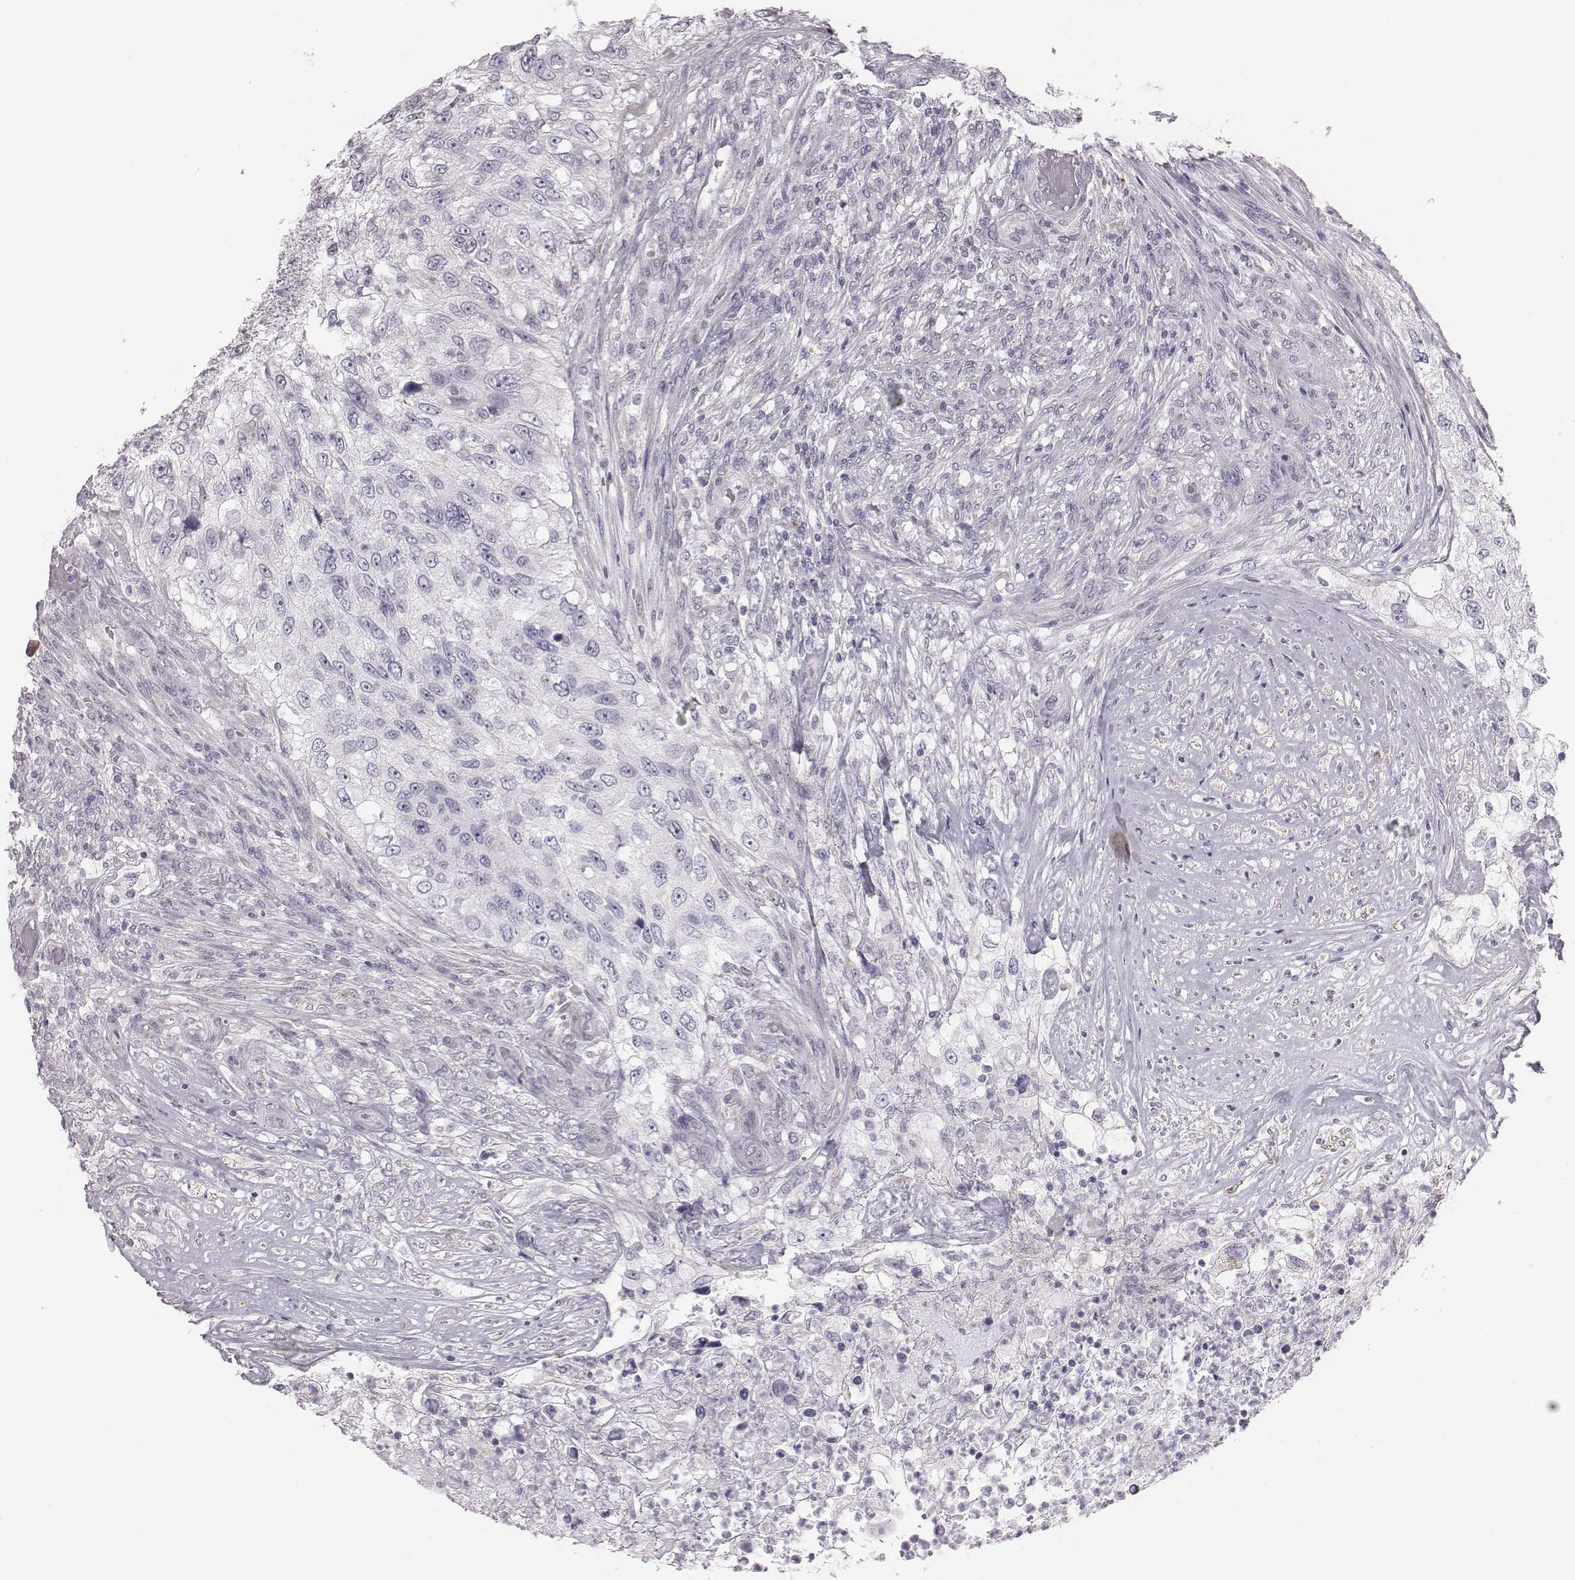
{"staining": {"intensity": "negative", "quantity": "none", "location": "none"}, "tissue": "urothelial cancer", "cell_type": "Tumor cells", "image_type": "cancer", "snomed": [{"axis": "morphology", "description": "Urothelial carcinoma, High grade"}, {"axis": "topography", "description": "Urinary bladder"}], "caption": "Tumor cells show no significant protein expression in urothelial cancer.", "gene": "C6orf58", "patient": {"sex": "female", "age": 60}}